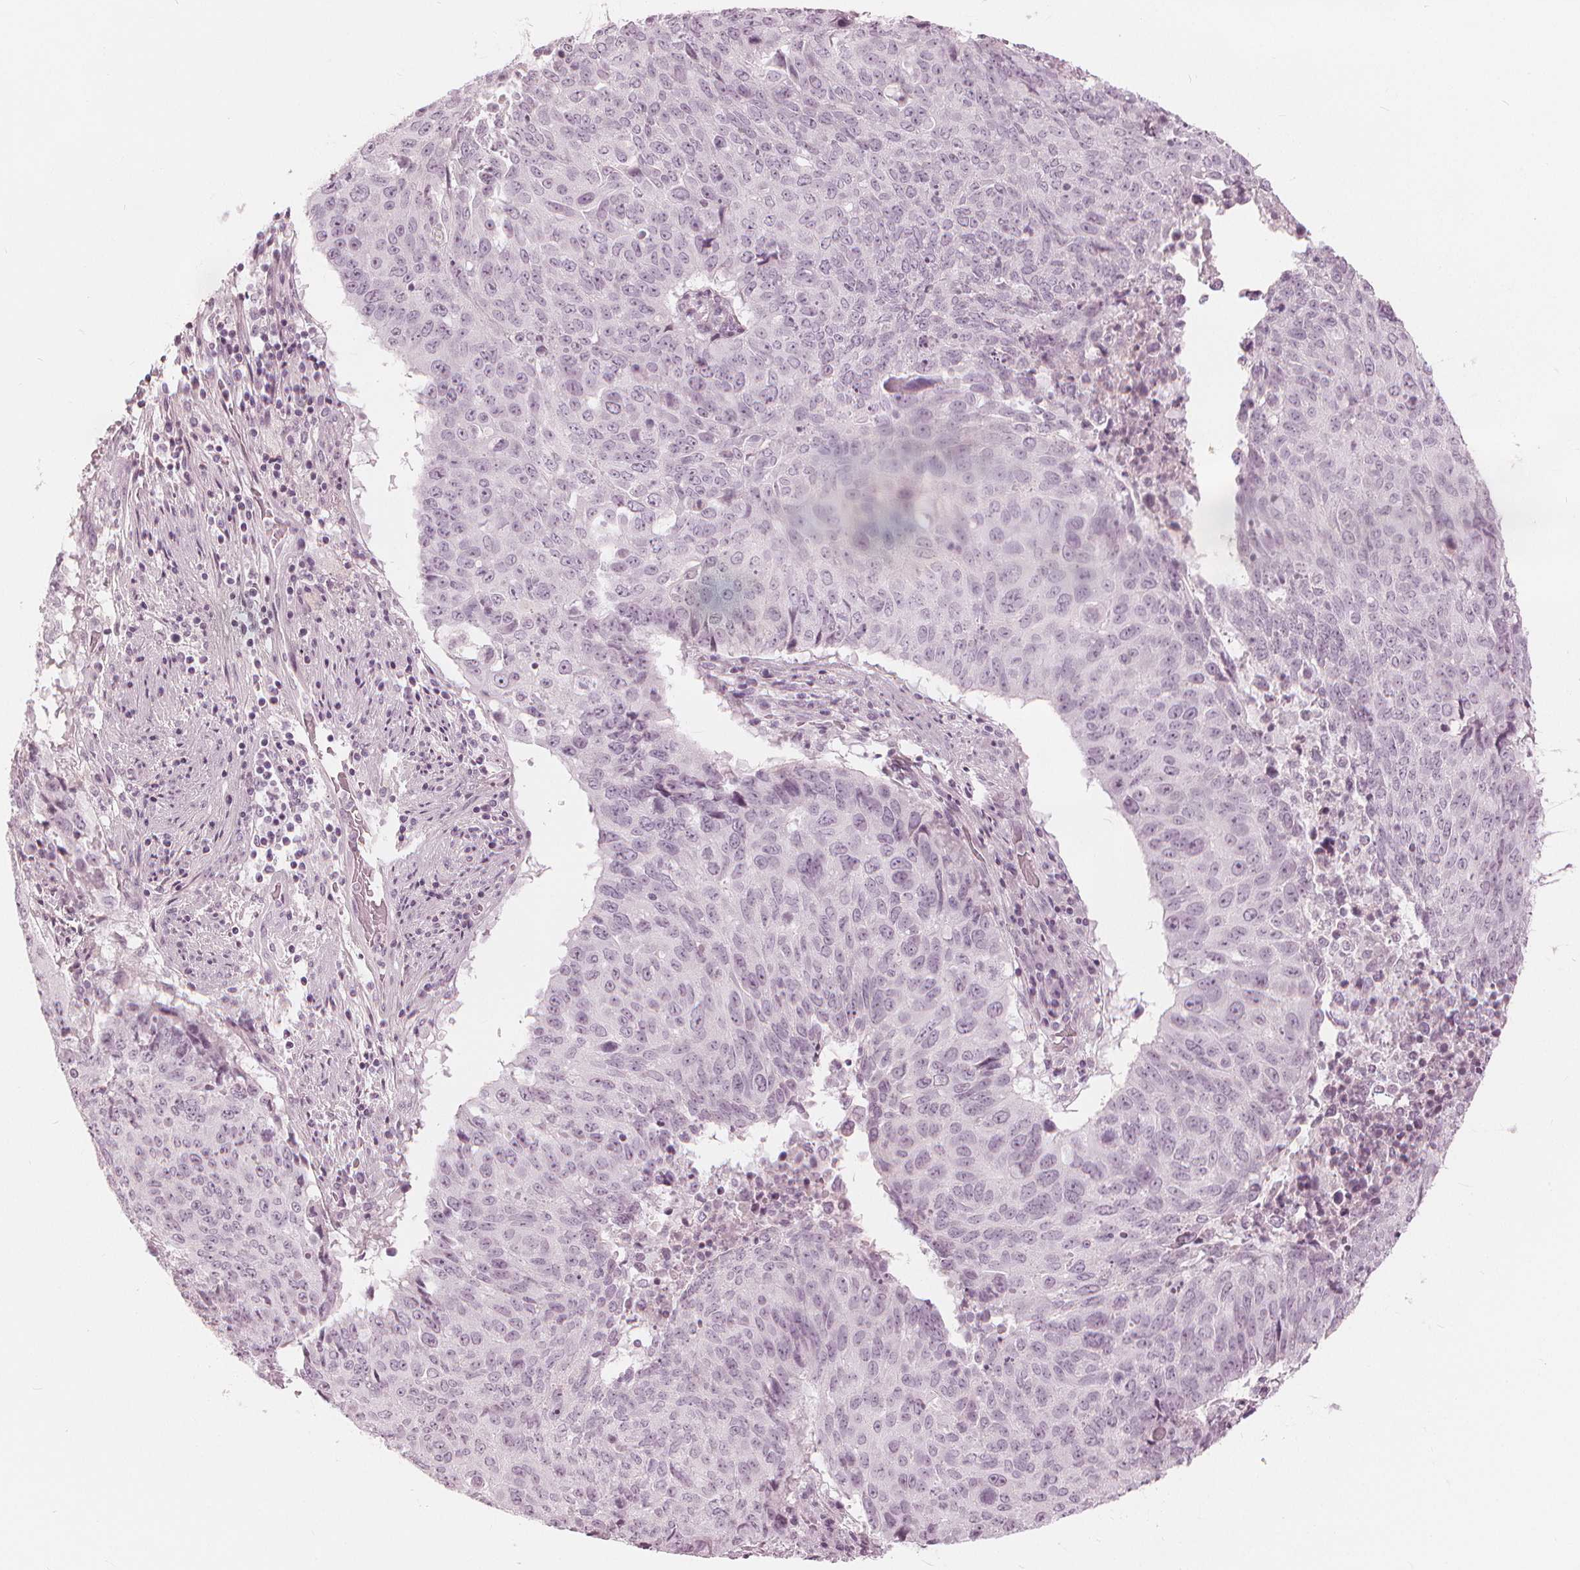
{"staining": {"intensity": "negative", "quantity": "none", "location": "none"}, "tissue": "lung cancer", "cell_type": "Tumor cells", "image_type": "cancer", "snomed": [{"axis": "morphology", "description": "Normal tissue, NOS"}, {"axis": "morphology", "description": "Squamous cell carcinoma, NOS"}, {"axis": "topography", "description": "Bronchus"}, {"axis": "topography", "description": "Lung"}], "caption": "Human lung cancer stained for a protein using IHC reveals no expression in tumor cells.", "gene": "PAEP", "patient": {"sex": "male", "age": 64}}